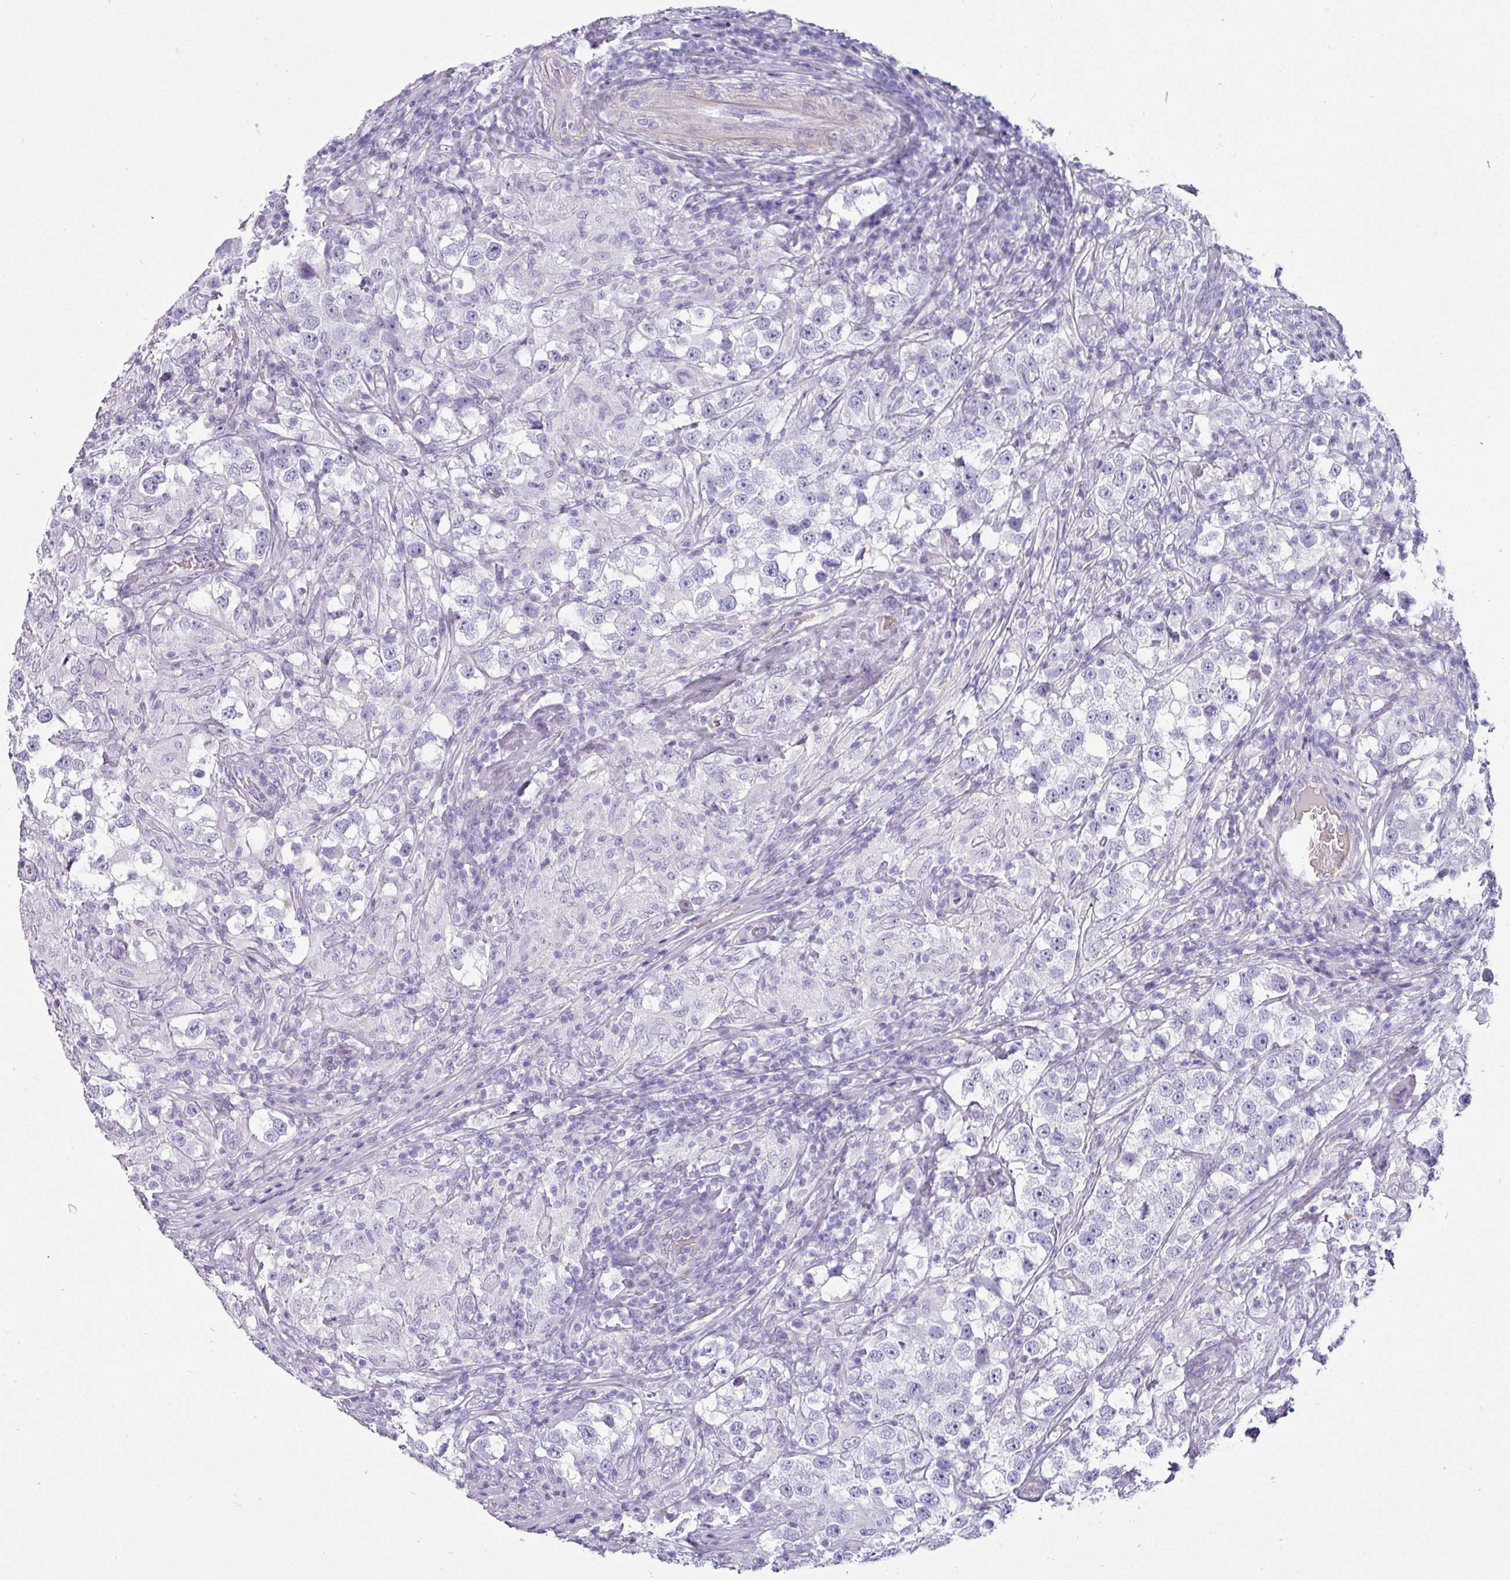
{"staining": {"intensity": "negative", "quantity": "none", "location": "none"}, "tissue": "testis cancer", "cell_type": "Tumor cells", "image_type": "cancer", "snomed": [{"axis": "morphology", "description": "Seminoma, NOS"}, {"axis": "topography", "description": "Testis"}], "caption": "IHC histopathology image of neoplastic tissue: testis cancer (seminoma) stained with DAB (3,3'-diaminobenzidine) demonstrates no significant protein expression in tumor cells.", "gene": "VCX2", "patient": {"sex": "male", "age": 46}}